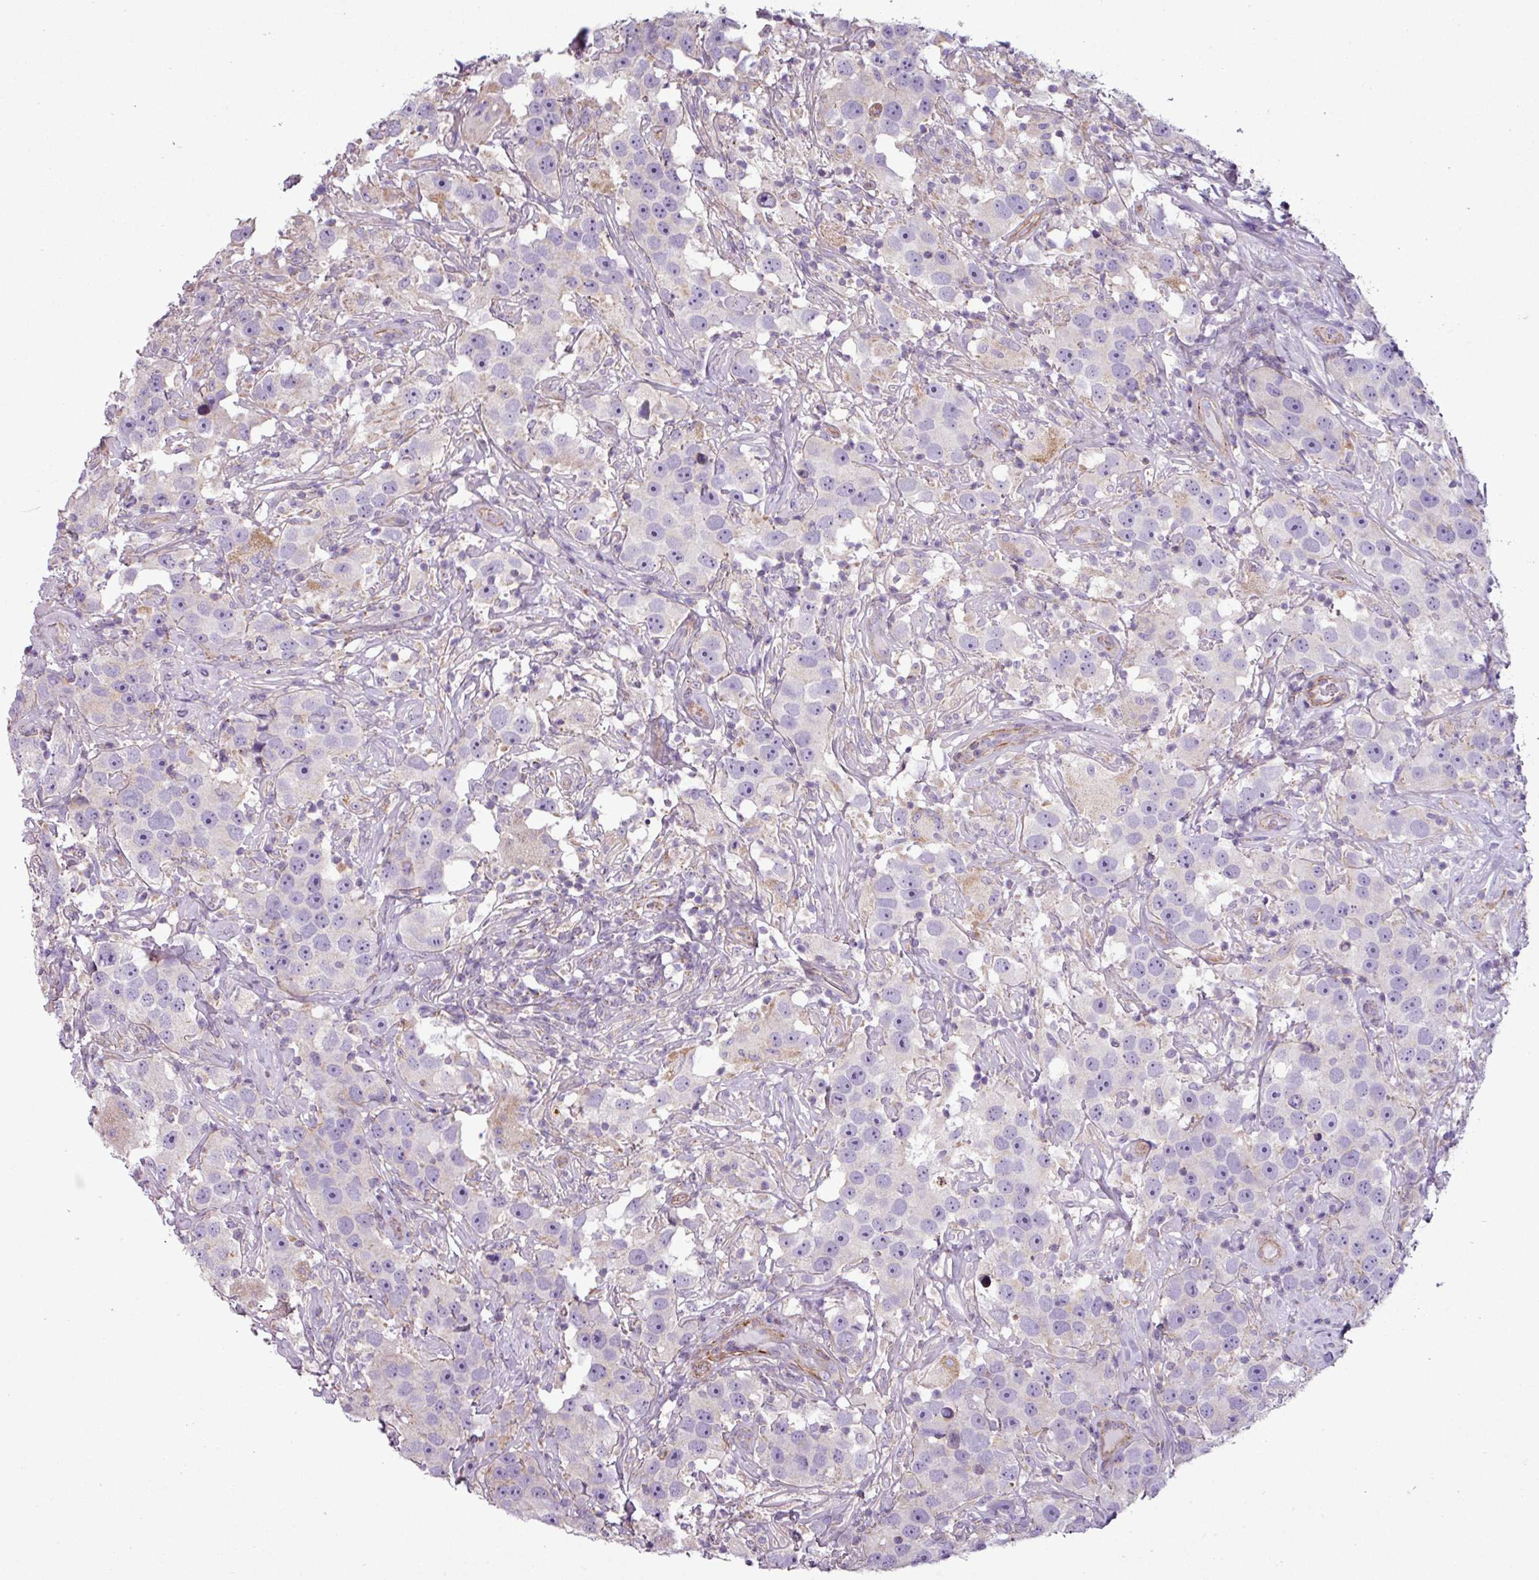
{"staining": {"intensity": "negative", "quantity": "none", "location": "none"}, "tissue": "testis cancer", "cell_type": "Tumor cells", "image_type": "cancer", "snomed": [{"axis": "morphology", "description": "Seminoma, NOS"}, {"axis": "topography", "description": "Testis"}], "caption": "Immunohistochemical staining of human testis cancer exhibits no significant positivity in tumor cells. (Stains: DAB (3,3'-diaminobenzidine) immunohistochemistry with hematoxylin counter stain, Microscopy: brightfield microscopy at high magnification).", "gene": "BTN2A2", "patient": {"sex": "male", "age": 49}}